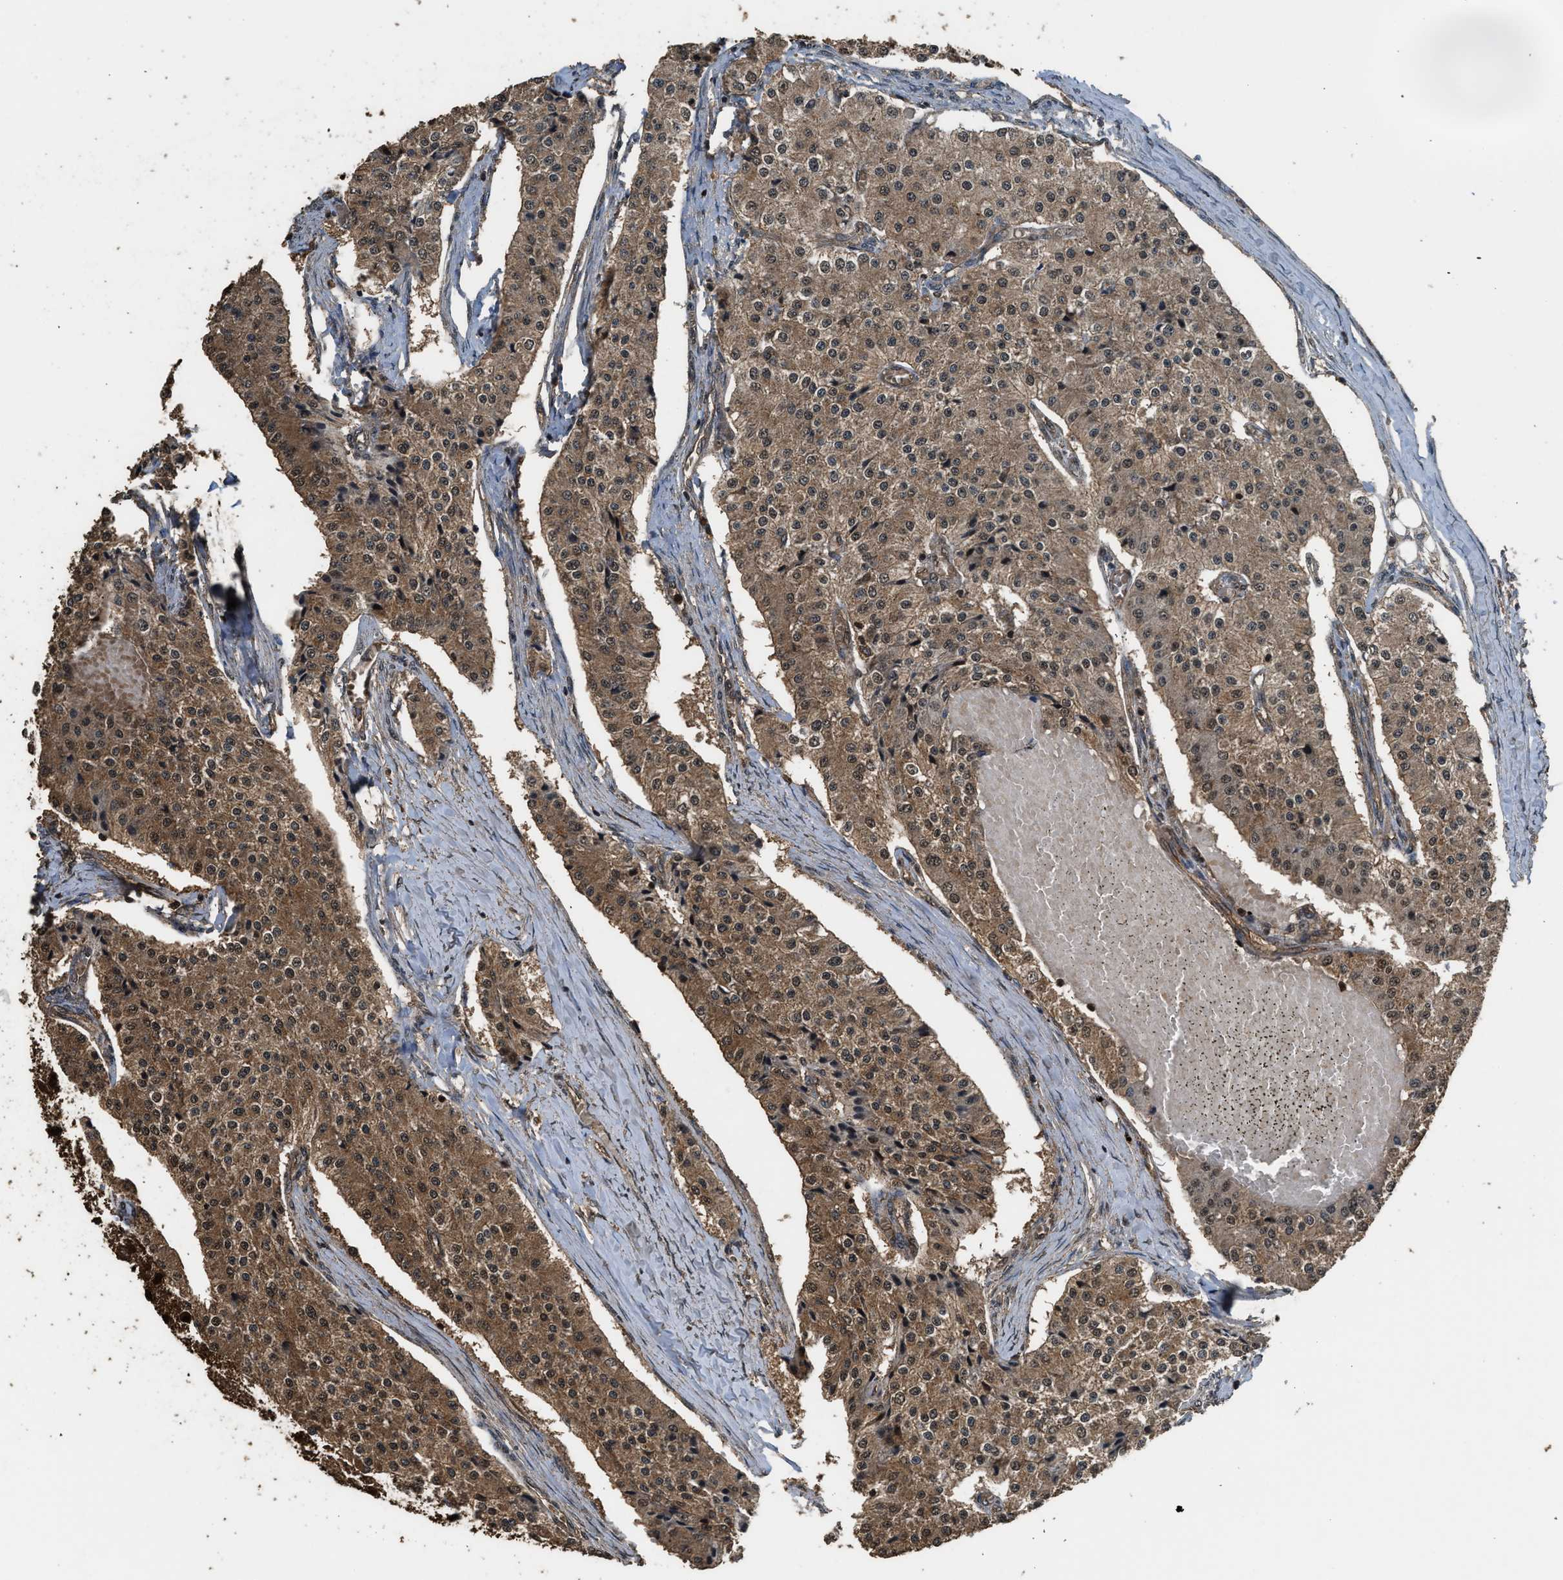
{"staining": {"intensity": "moderate", "quantity": ">75%", "location": "cytoplasmic/membranous,nuclear"}, "tissue": "carcinoid", "cell_type": "Tumor cells", "image_type": "cancer", "snomed": [{"axis": "morphology", "description": "Carcinoid, malignant, NOS"}, {"axis": "topography", "description": "Colon"}], "caption": "Immunohistochemical staining of carcinoid displays moderate cytoplasmic/membranous and nuclear protein positivity in about >75% of tumor cells.", "gene": "MYBL2", "patient": {"sex": "female", "age": 52}}